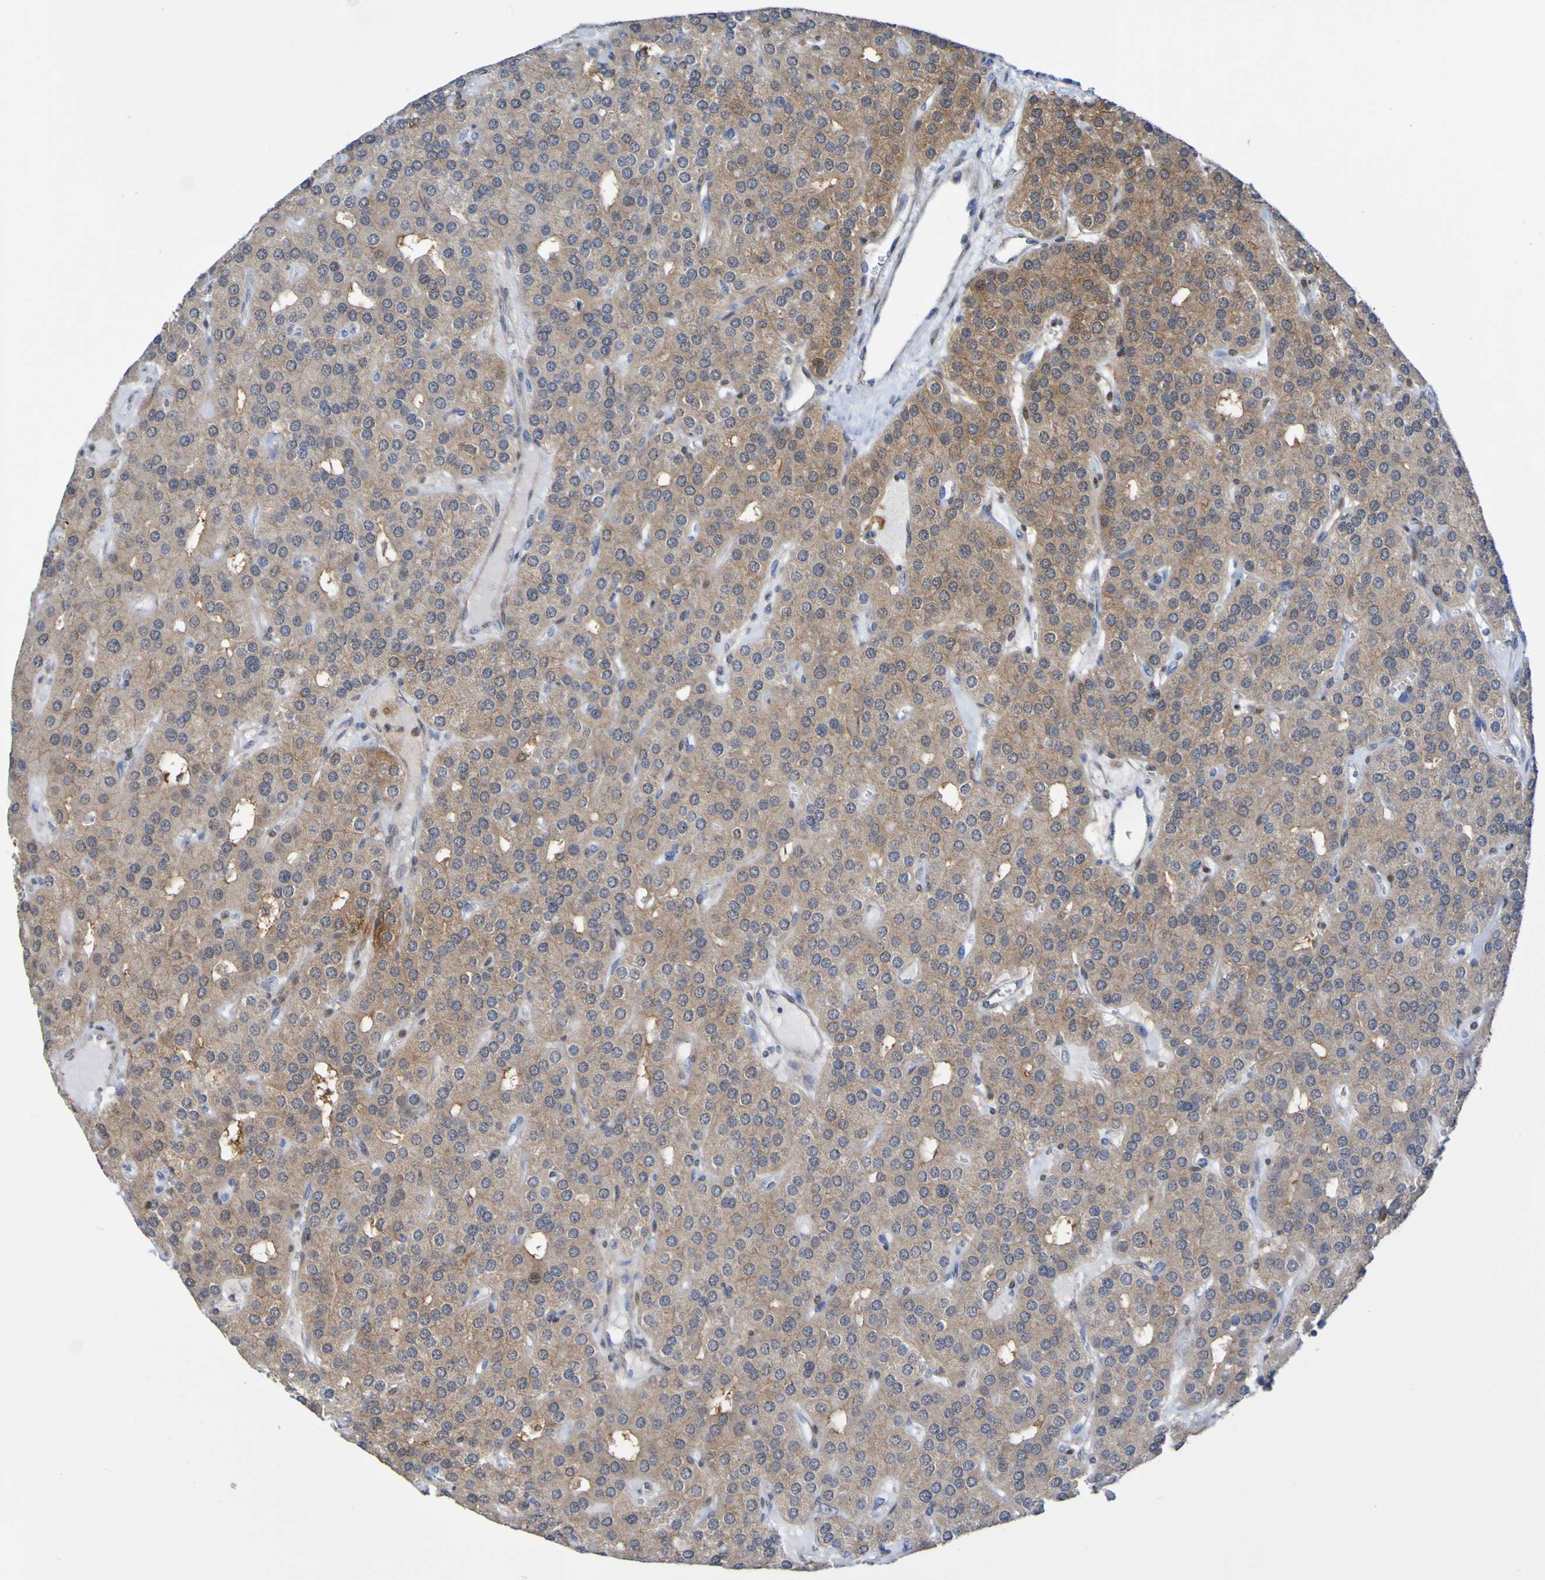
{"staining": {"intensity": "strong", "quantity": ">75%", "location": "cytoplasmic/membranous"}, "tissue": "parathyroid gland", "cell_type": "Glandular cells", "image_type": "normal", "snomed": [{"axis": "morphology", "description": "Normal tissue, NOS"}, {"axis": "morphology", "description": "Adenoma, NOS"}, {"axis": "topography", "description": "Parathyroid gland"}], "caption": "A photomicrograph of parathyroid gland stained for a protein reveals strong cytoplasmic/membranous brown staining in glandular cells.", "gene": "ATIC", "patient": {"sex": "female", "age": 86}}